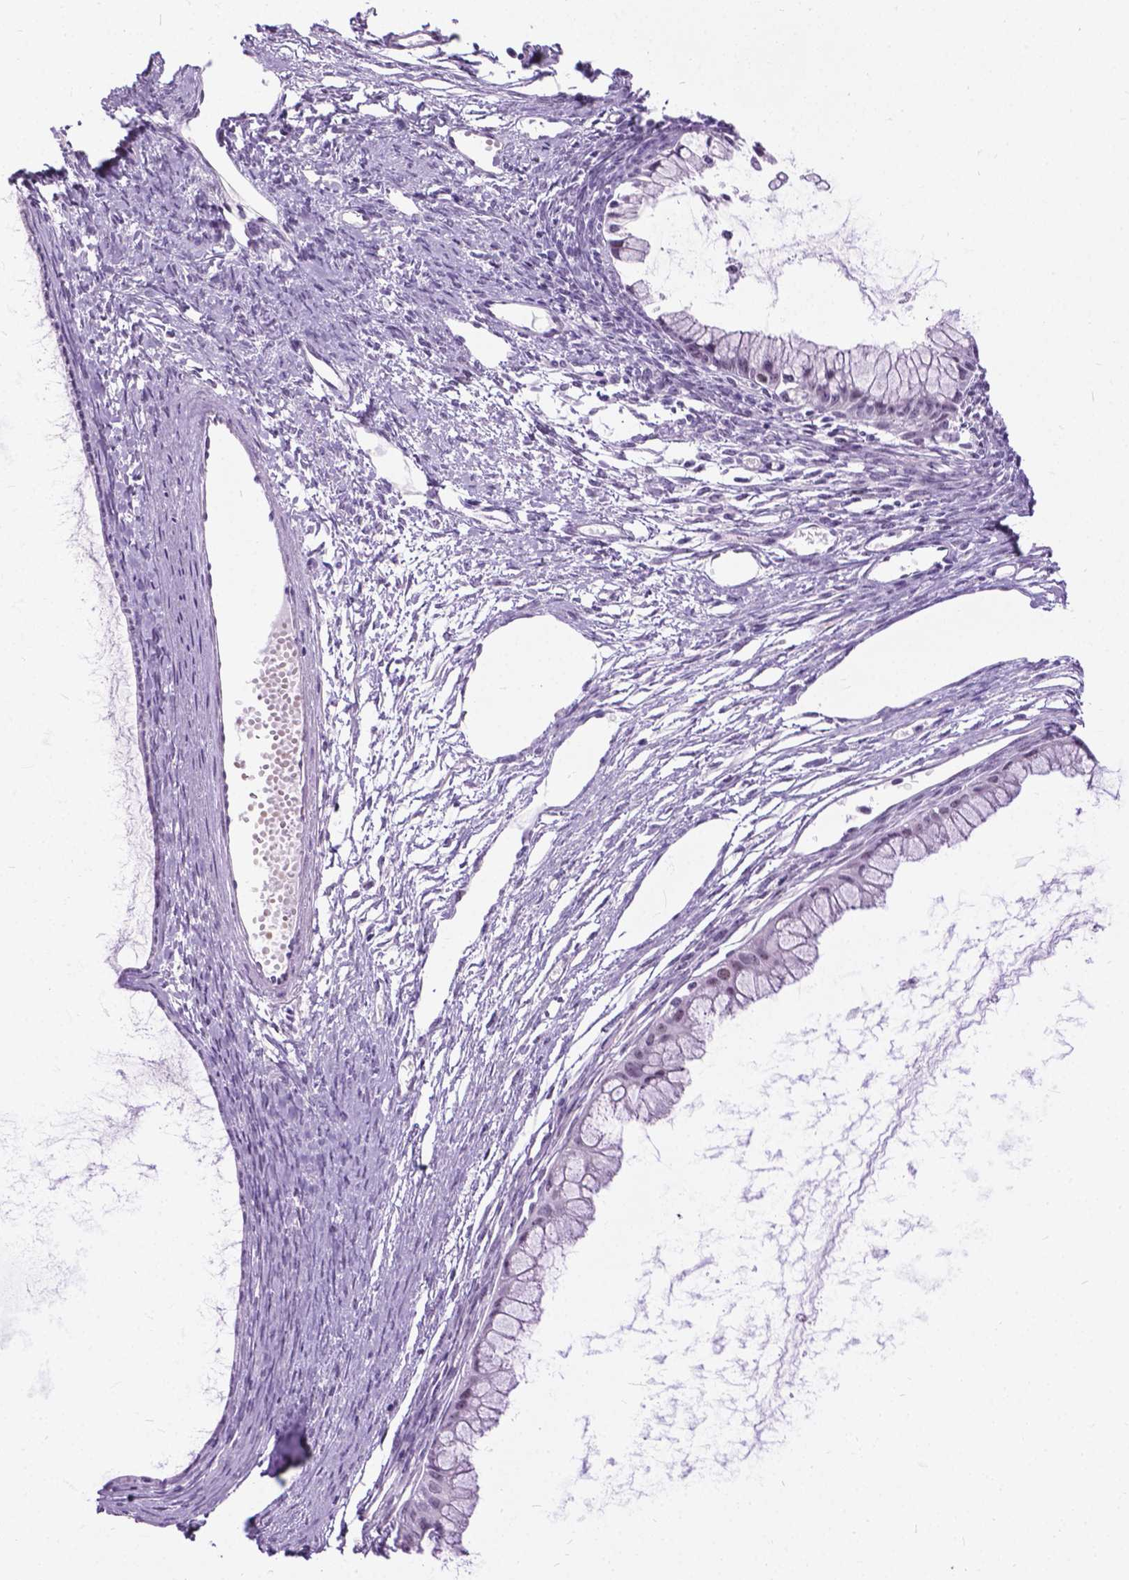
{"staining": {"intensity": "negative", "quantity": "none", "location": "none"}, "tissue": "ovarian cancer", "cell_type": "Tumor cells", "image_type": "cancer", "snomed": [{"axis": "morphology", "description": "Cystadenocarcinoma, mucinous, NOS"}, {"axis": "topography", "description": "Ovary"}], "caption": "Immunohistochemical staining of human mucinous cystadenocarcinoma (ovarian) demonstrates no significant staining in tumor cells.", "gene": "PROB1", "patient": {"sex": "female", "age": 41}}